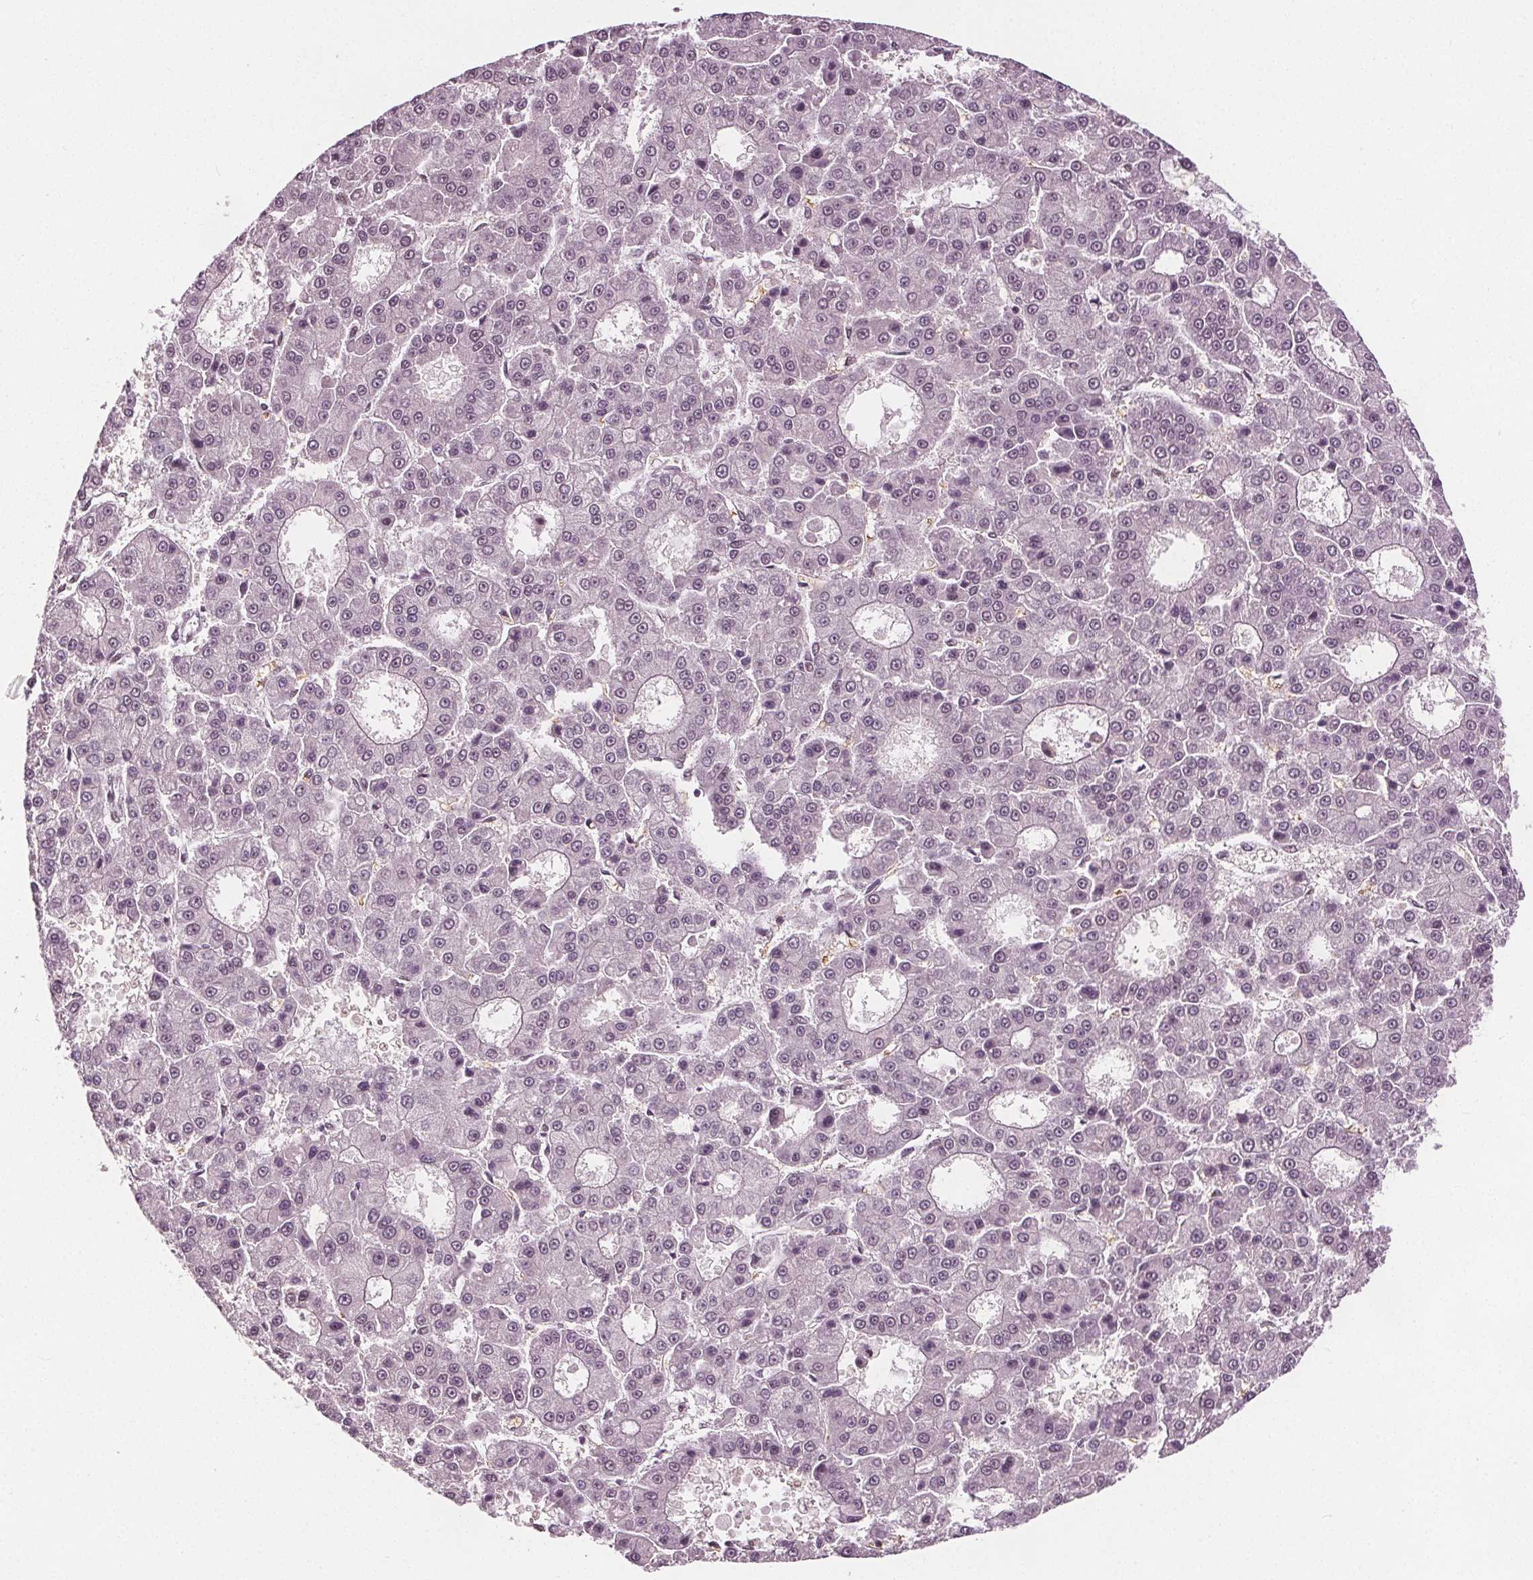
{"staining": {"intensity": "weak", "quantity": "<25%", "location": "nuclear"}, "tissue": "liver cancer", "cell_type": "Tumor cells", "image_type": "cancer", "snomed": [{"axis": "morphology", "description": "Carcinoma, Hepatocellular, NOS"}, {"axis": "topography", "description": "Liver"}], "caption": "Immunohistochemistry micrograph of neoplastic tissue: human liver hepatocellular carcinoma stained with DAB (3,3'-diaminobenzidine) displays no significant protein expression in tumor cells.", "gene": "IWS1", "patient": {"sex": "male", "age": 70}}